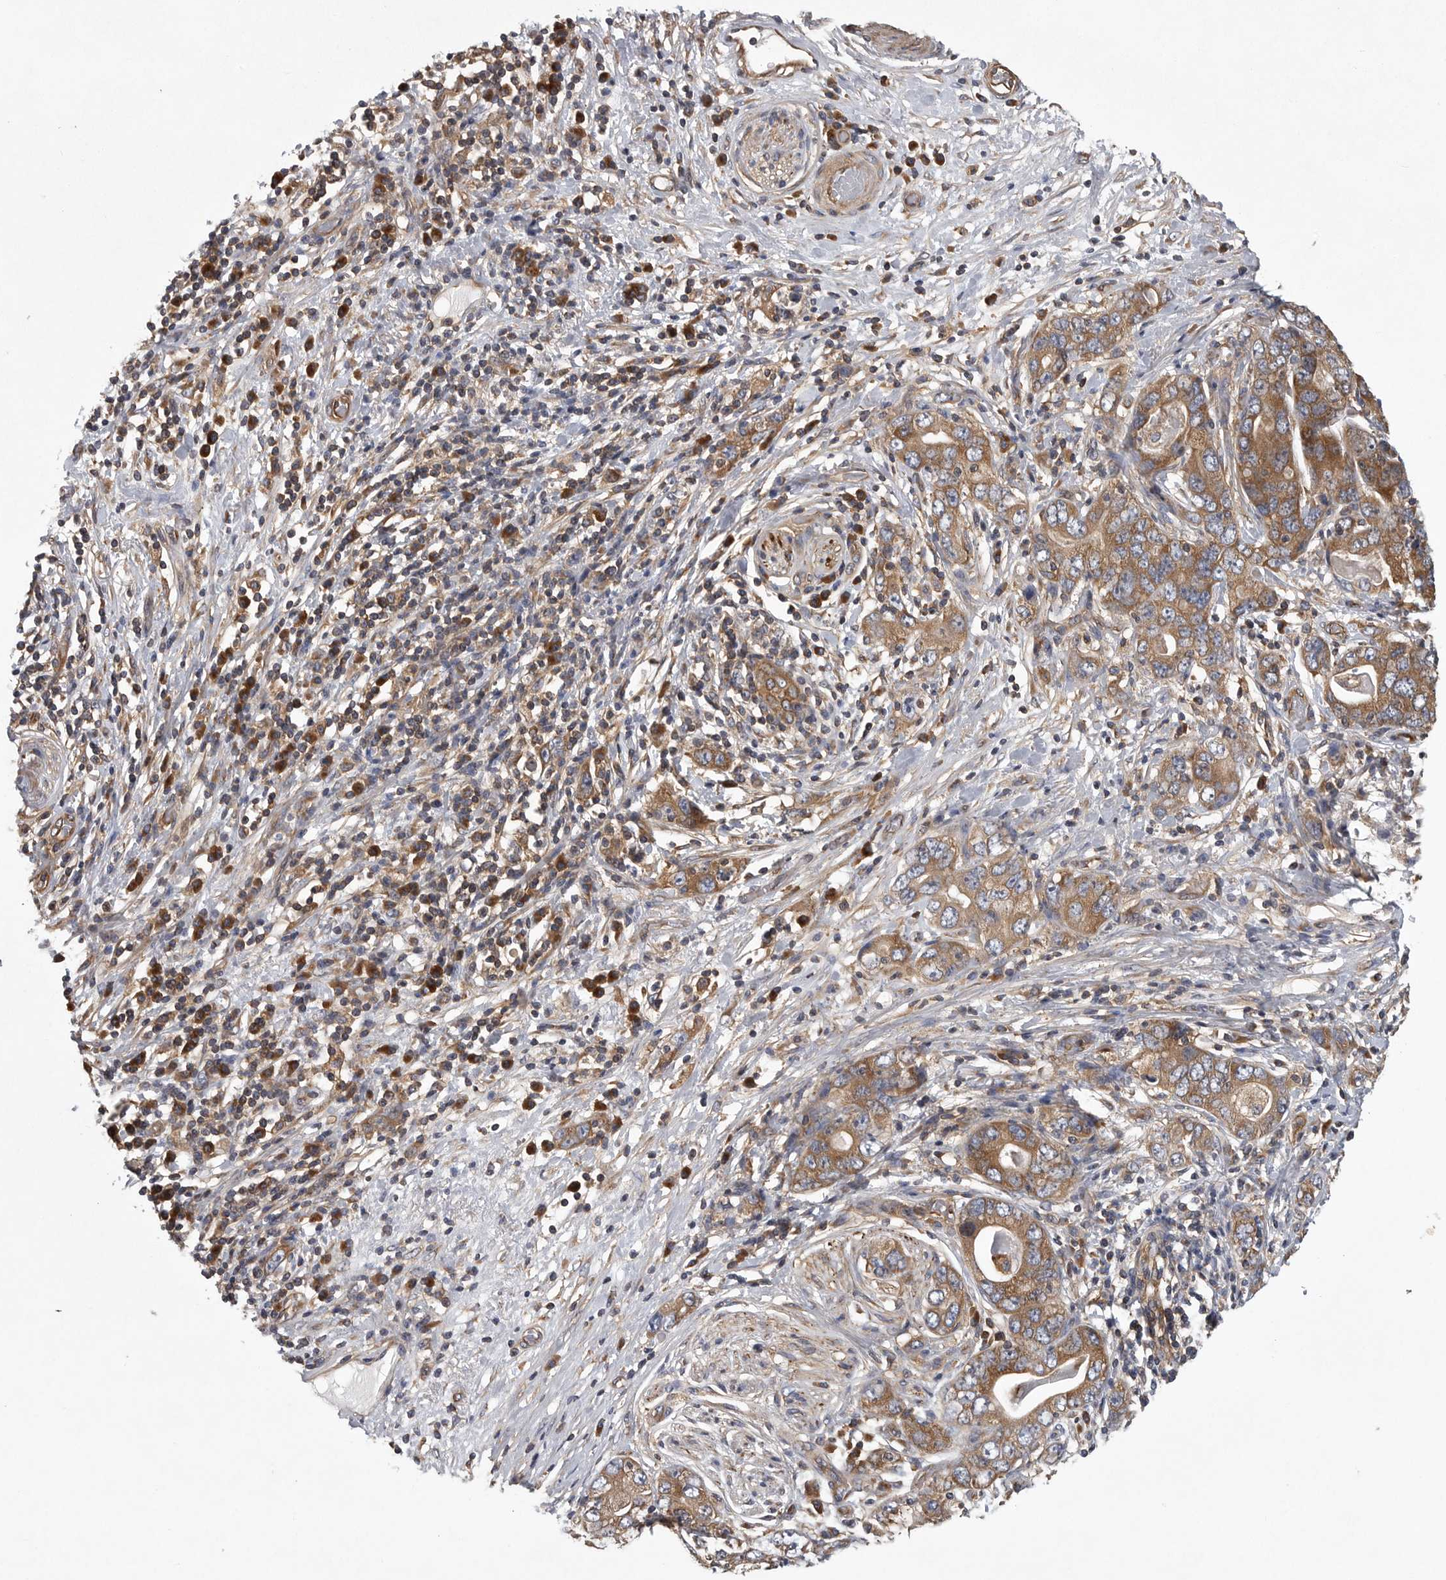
{"staining": {"intensity": "moderate", "quantity": ">75%", "location": "cytoplasmic/membranous"}, "tissue": "stomach cancer", "cell_type": "Tumor cells", "image_type": "cancer", "snomed": [{"axis": "morphology", "description": "Adenocarcinoma, NOS"}, {"axis": "topography", "description": "Stomach, lower"}], "caption": "High-magnification brightfield microscopy of adenocarcinoma (stomach) stained with DAB (brown) and counterstained with hematoxylin (blue). tumor cells exhibit moderate cytoplasmic/membranous positivity is seen in approximately>75% of cells. (brown staining indicates protein expression, while blue staining denotes nuclei).", "gene": "OXR1", "patient": {"sex": "female", "age": 93}}